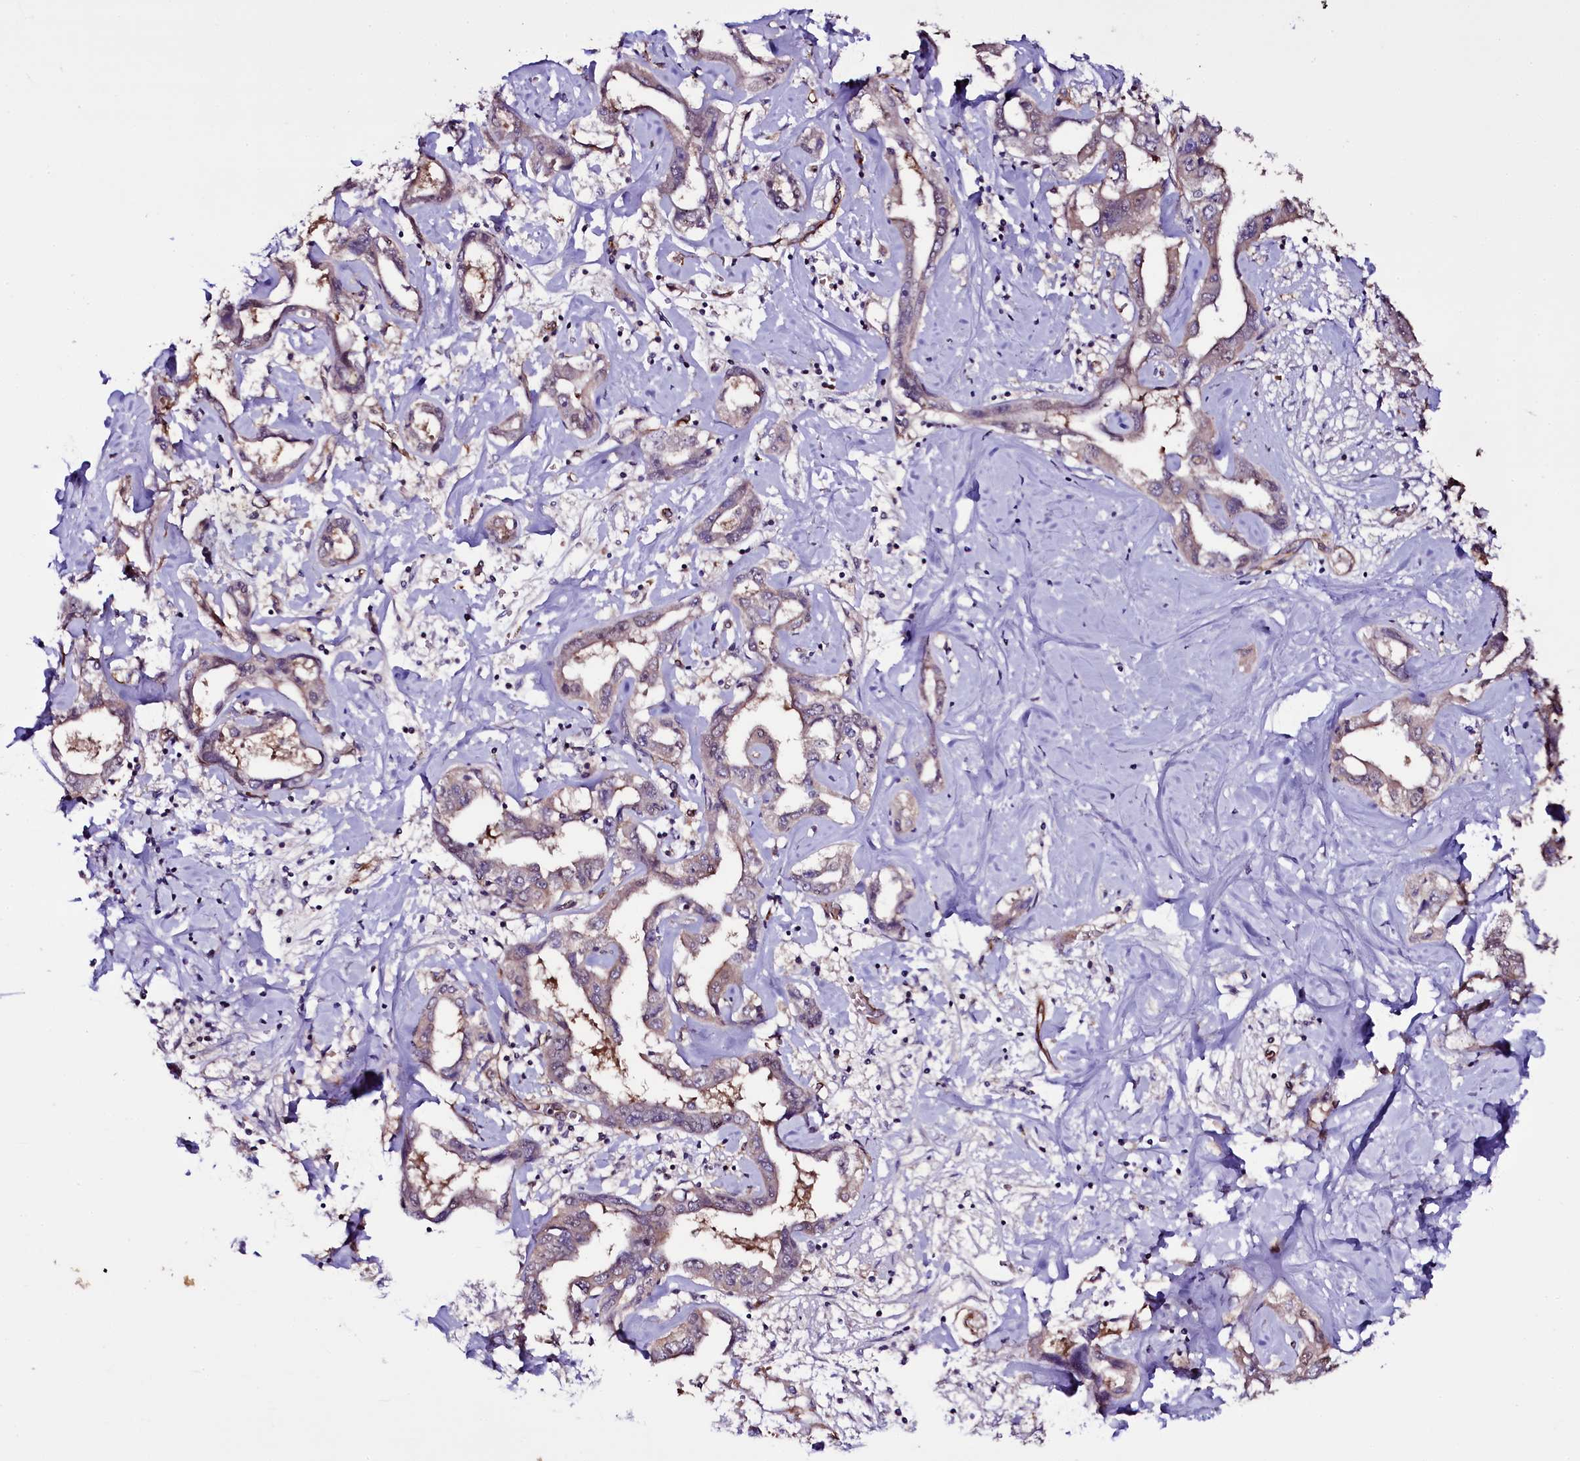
{"staining": {"intensity": "weak", "quantity": "25%-75%", "location": "cytoplasmic/membranous"}, "tissue": "liver cancer", "cell_type": "Tumor cells", "image_type": "cancer", "snomed": [{"axis": "morphology", "description": "Cholangiocarcinoma"}, {"axis": "topography", "description": "Liver"}], "caption": "Liver cancer stained with IHC reveals weak cytoplasmic/membranous staining in approximately 25%-75% of tumor cells.", "gene": "MEX3C", "patient": {"sex": "male", "age": 59}}